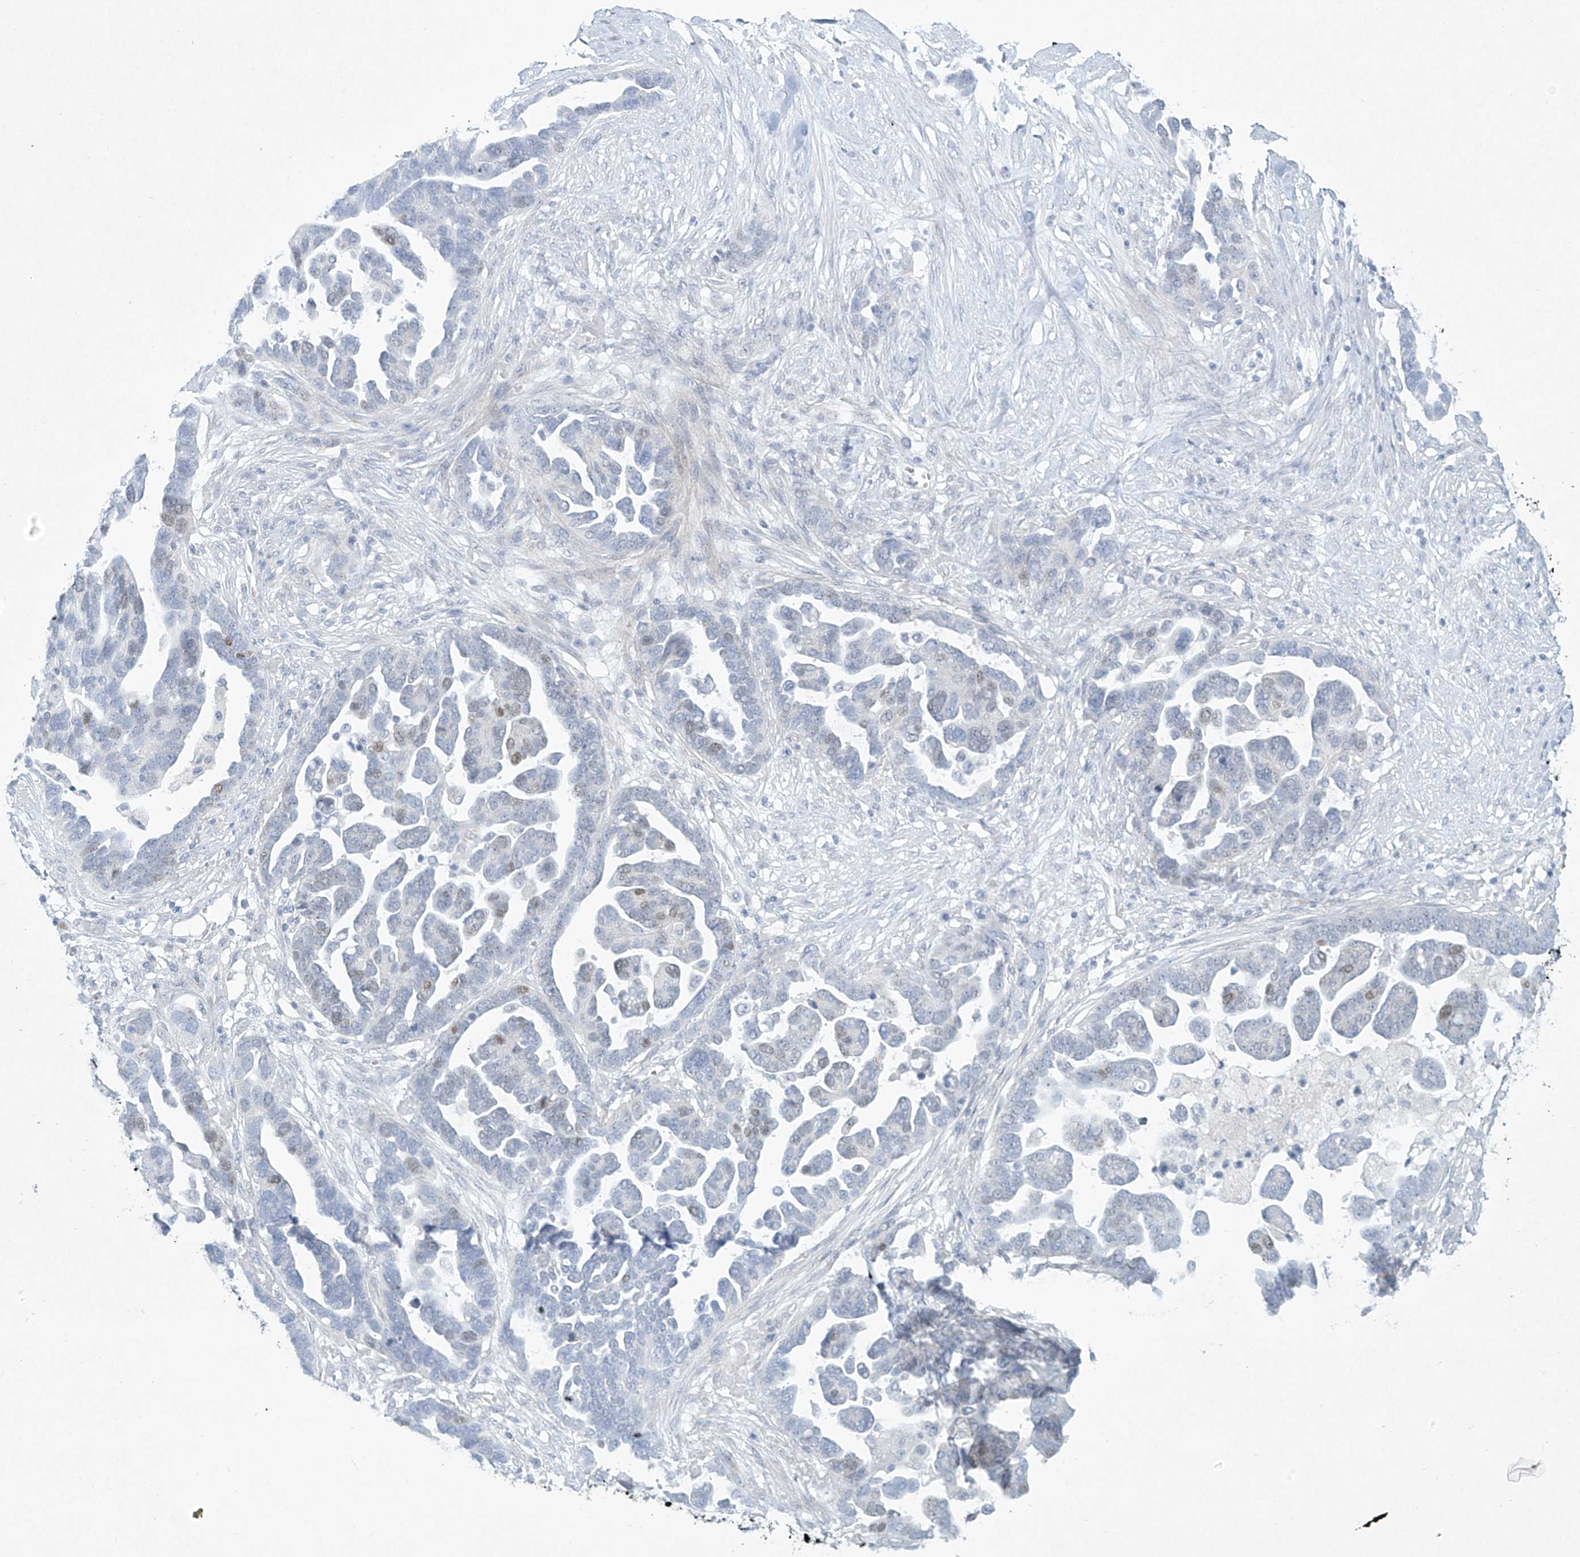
{"staining": {"intensity": "weak", "quantity": "<25%", "location": "nuclear"}, "tissue": "ovarian cancer", "cell_type": "Tumor cells", "image_type": "cancer", "snomed": [{"axis": "morphology", "description": "Cystadenocarcinoma, serous, NOS"}, {"axis": "topography", "description": "Ovary"}], "caption": "Immunohistochemistry (IHC) image of neoplastic tissue: serous cystadenocarcinoma (ovarian) stained with DAB (3,3'-diaminobenzidine) demonstrates no significant protein positivity in tumor cells.", "gene": "PAX6", "patient": {"sex": "female", "age": 54}}